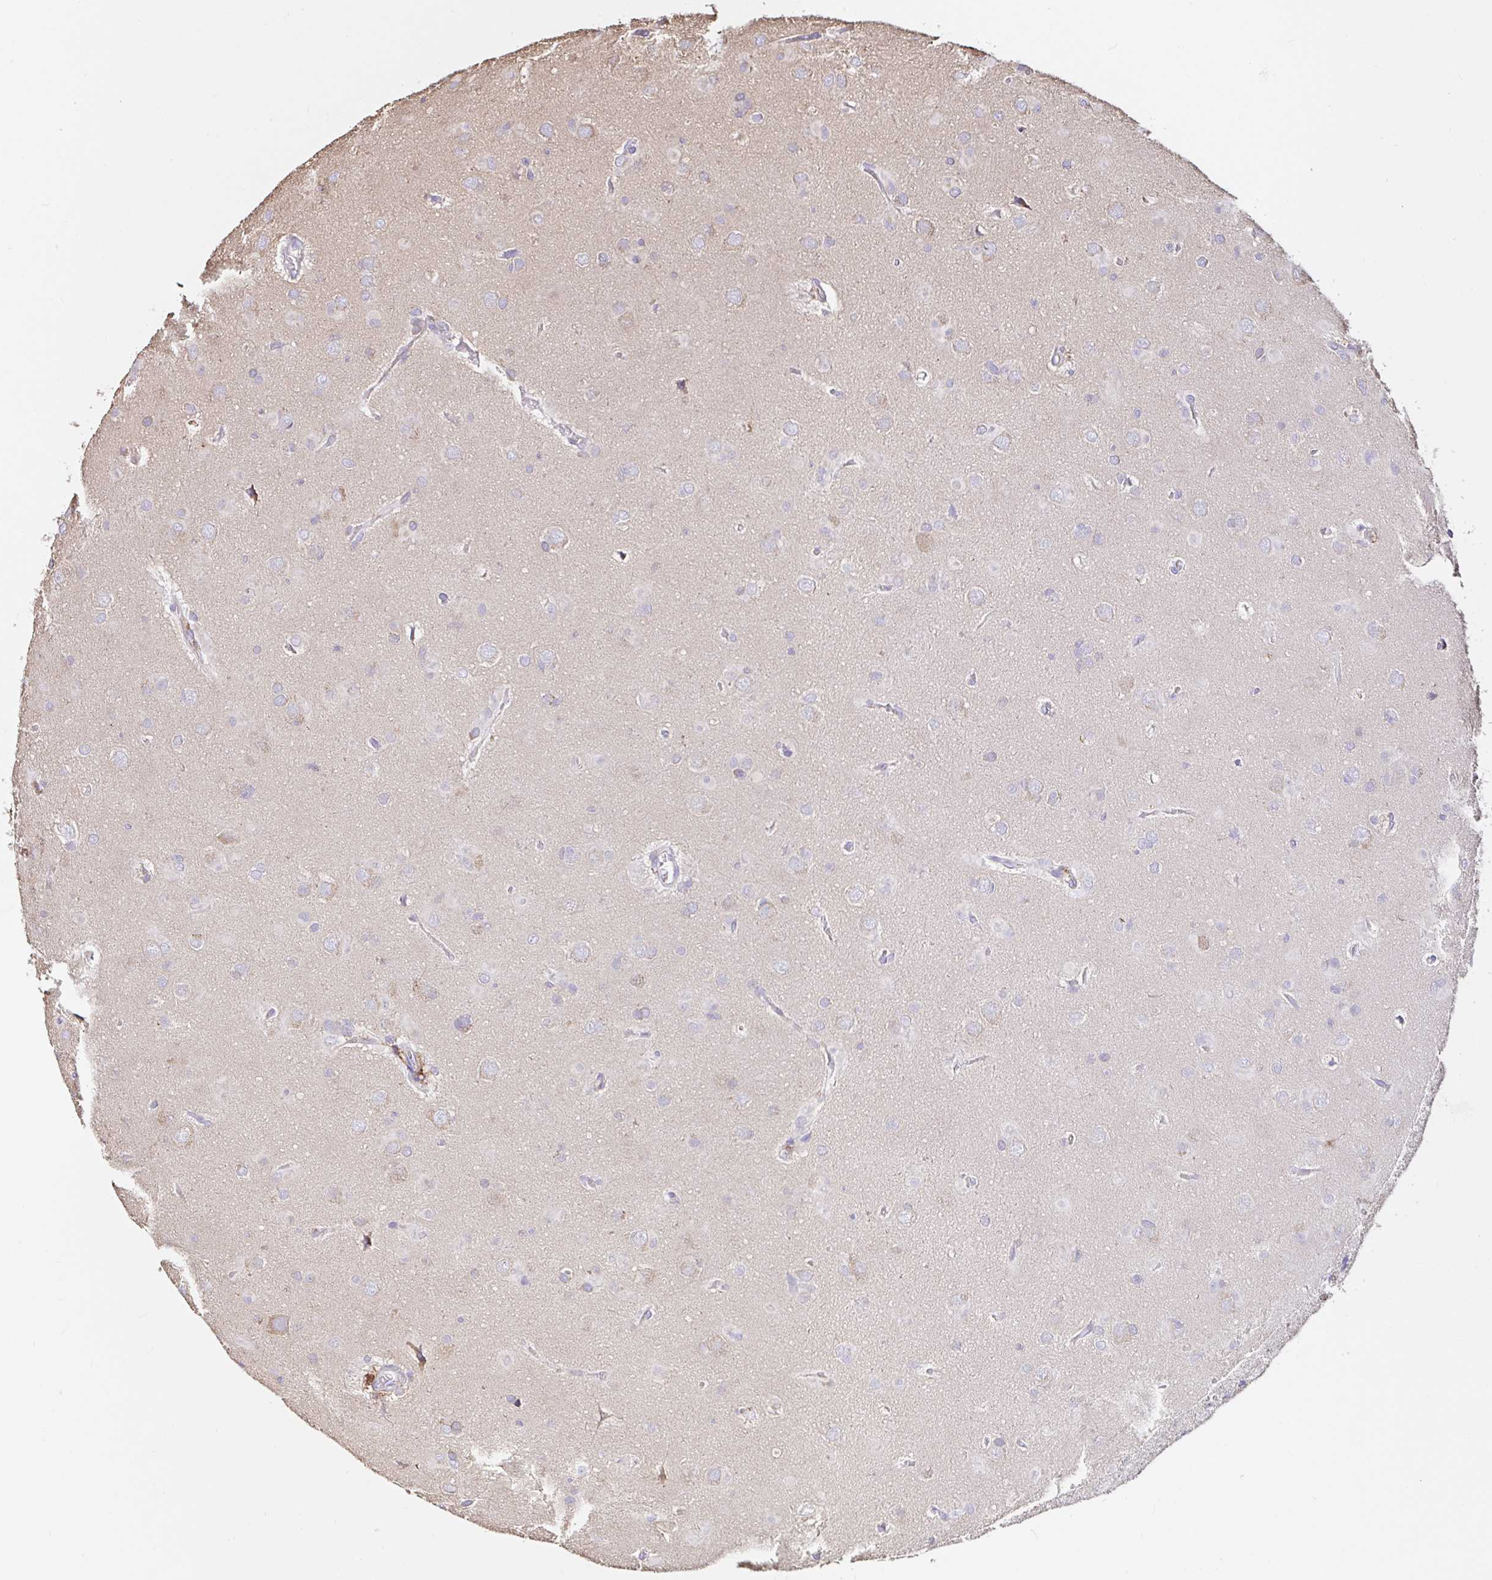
{"staining": {"intensity": "weak", "quantity": "<25%", "location": "cytoplasmic/membranous"}, "tissue": "glioma", "cell_type": "Tumor cells", "image_type": "cancer", "snomed": [{"axis": "morphology", "description": "Glioma, malignant, Low grade"}, {"axis": "topography", "description": "Brain"}], "caption": "There is no significant staining in tumor cells of malignant glioma (low-grade).", "gene": "MSR1", "patient": {"sex": "male", "age": 58}}